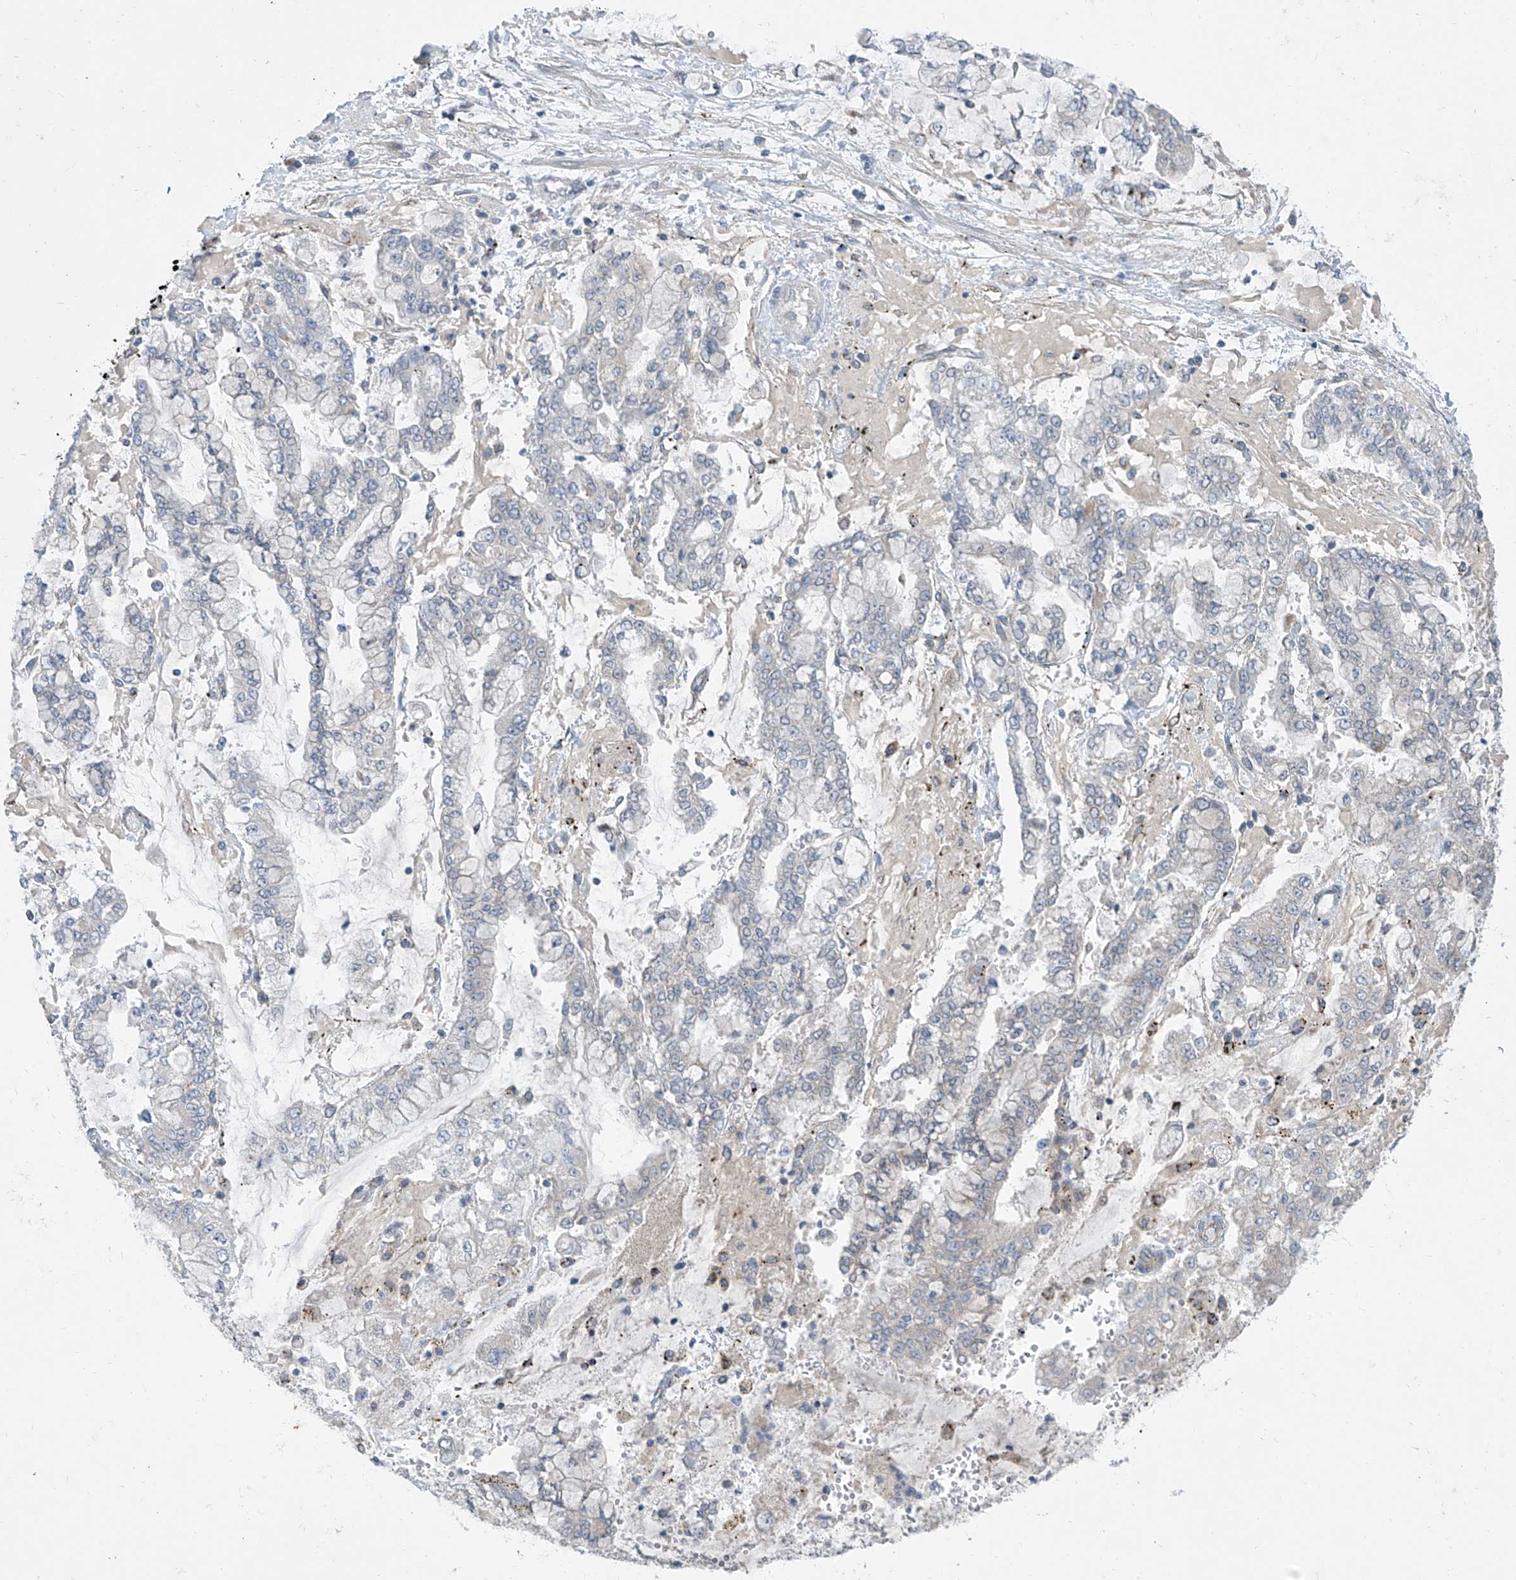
{"staining": {"intensity": "negative", "quantity": "none", "location": "none"}, "tissue": "stomach cancer", "cell_type": "Tumor cells", "image_type": "cancer", "snomed": [{"axis": "morphology", "description": "Normal tissue, NOS"}, {"axis": "morphology", "description": "Adenocarcinoma, NOS"}, {"axis": "topography", "description": "Stomach, upper"}, {"axis": "topography", "description": "Stomach"}], "caption": "Stomach cancer (adenocarcinoma) was stained to show a protein in brown. There is no significant staining in tumor cells.", "gene": "KRTAP25-1", "patient": {"sex": "male", "age": 76}}